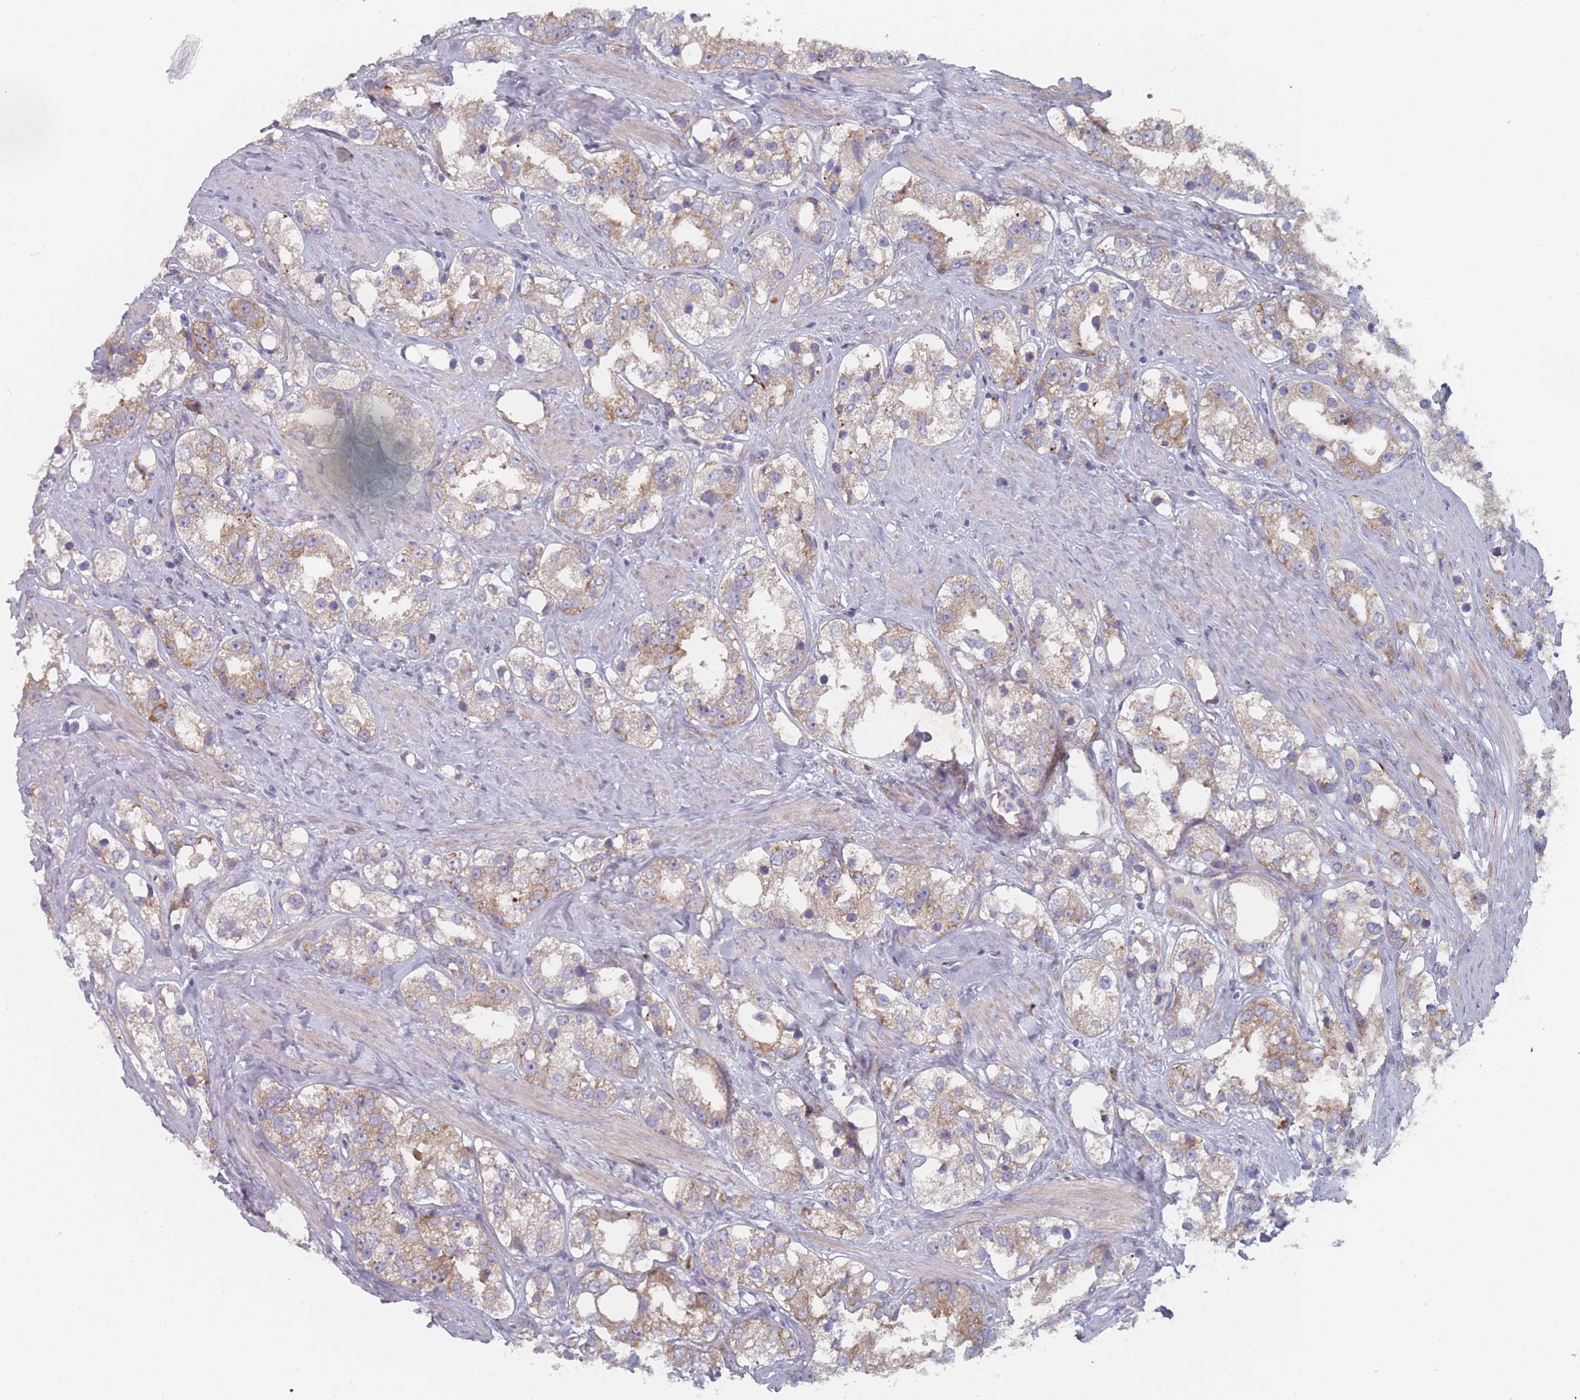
{"staining": {"intensity": "moderate", "quantity": "25%-75%", "location": "cytoplasmic/membranous"}, "tissue": "prostate cancer", "cell_type": "Tumor cells", "image_type": "cancer", "snomed": [{"axis": "morphology", "description": "Adenocarcinoma, NOS"}, {"axis": "topography", "description": "Prostate"}], "caption": "Immunohistochemical staining of human prostate adenocarcinoma shows moderate cytoplasmic/membranous protein expression in approximately 25%-75% of tumor cells.", "gene": "CACNG5", "patient": {"sex": "male", "age": 79}}